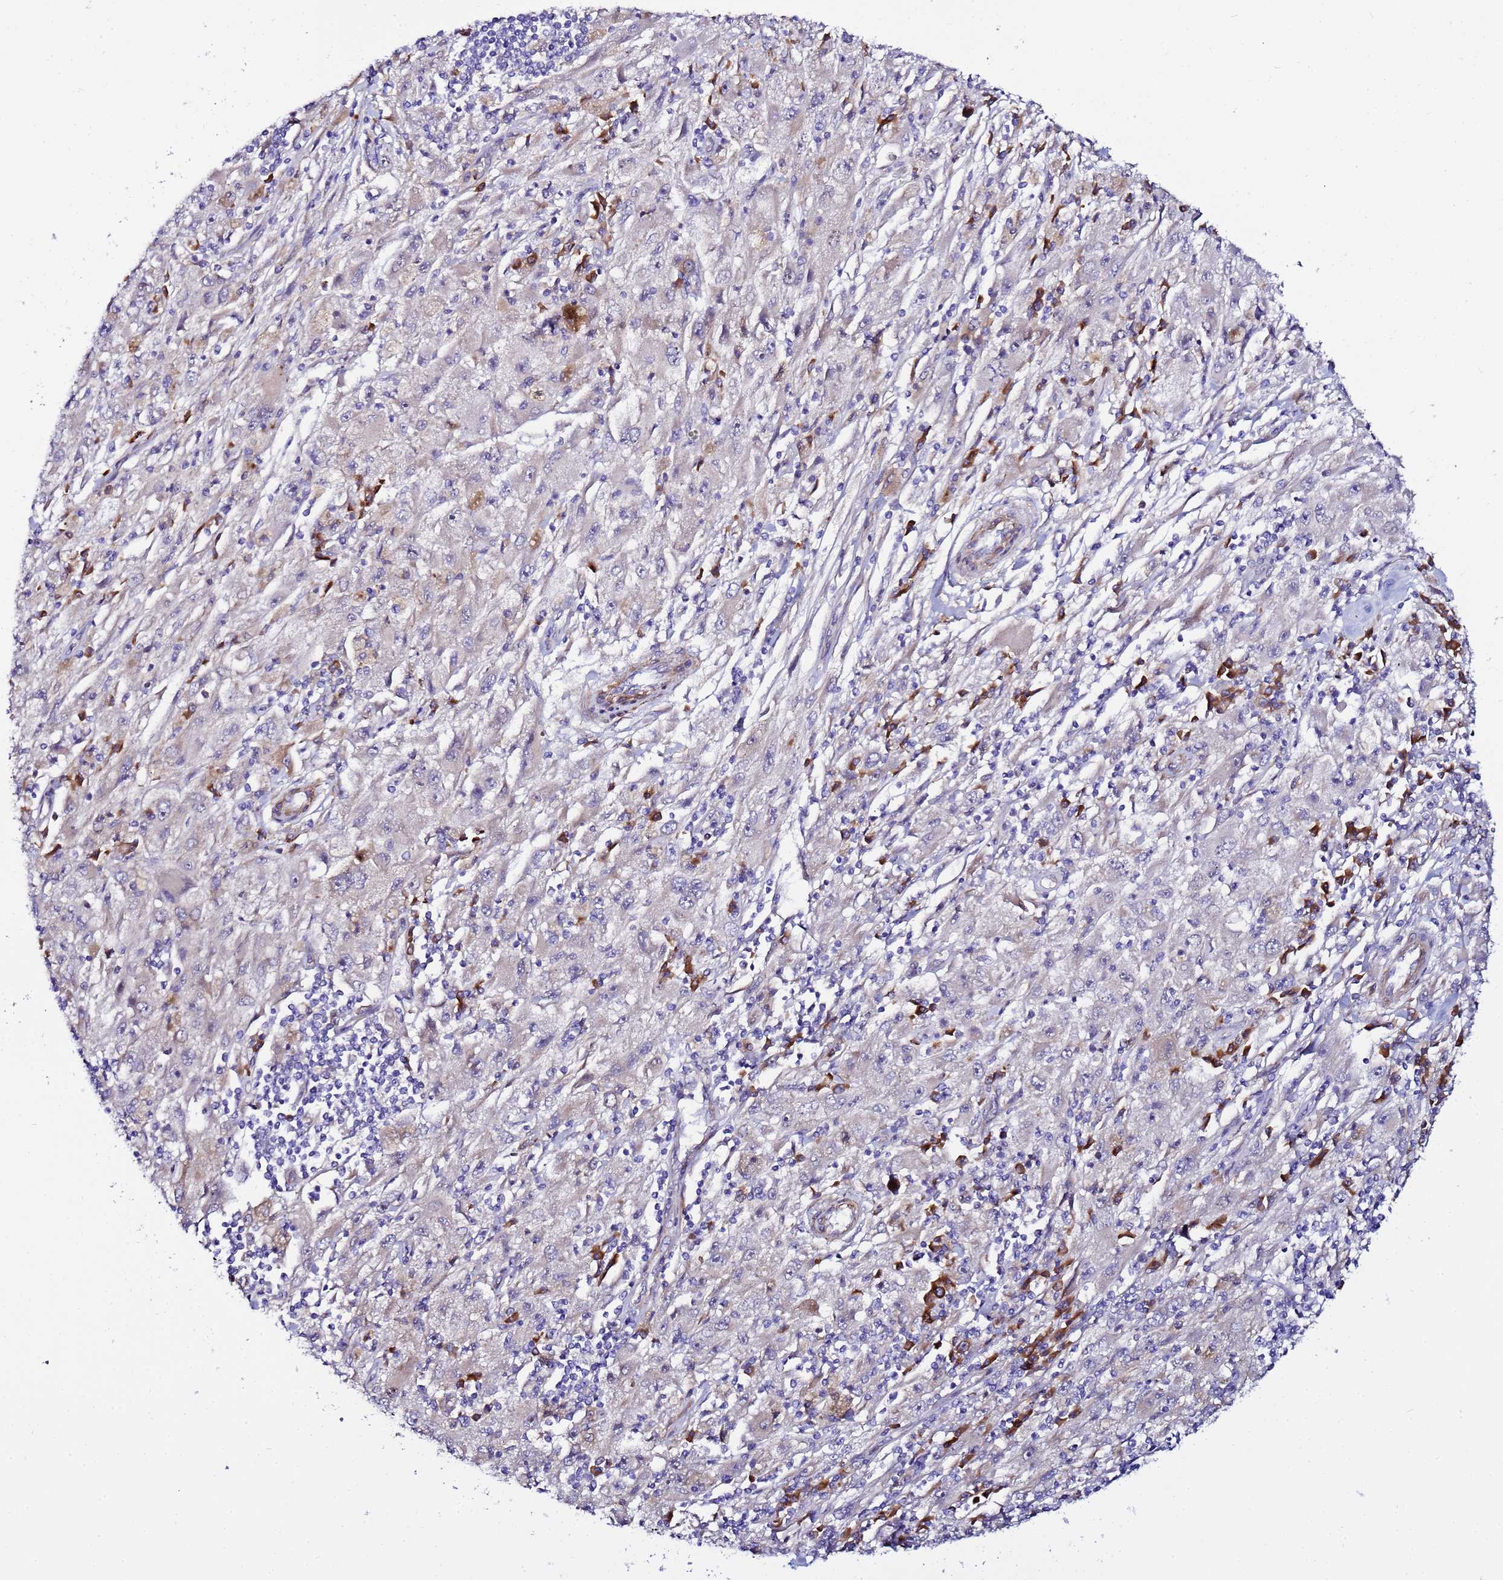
{"staining": {"intensity": "weak", "quantity": "<25%", "location": "cytoplasmic/membranous"}, "tissue": "melanoma", "cell_type": "Tumor cells", "image_type": "cancer", "snomed": [{"axis": "morphology", "description": "Malignant melanoma, Metastatic site"}, {"axis": "topography", "description": "Skin"}], "caption": "High magnification brightfield microscopy of melanoma stained with DAB (3,3'-diaminobenzidine) (brown) and counterstained with hematoxylin (blue): tumor cells show no significant staining.", "gene": "JRKL", "patient": {"sex": "male", "age": 53}}